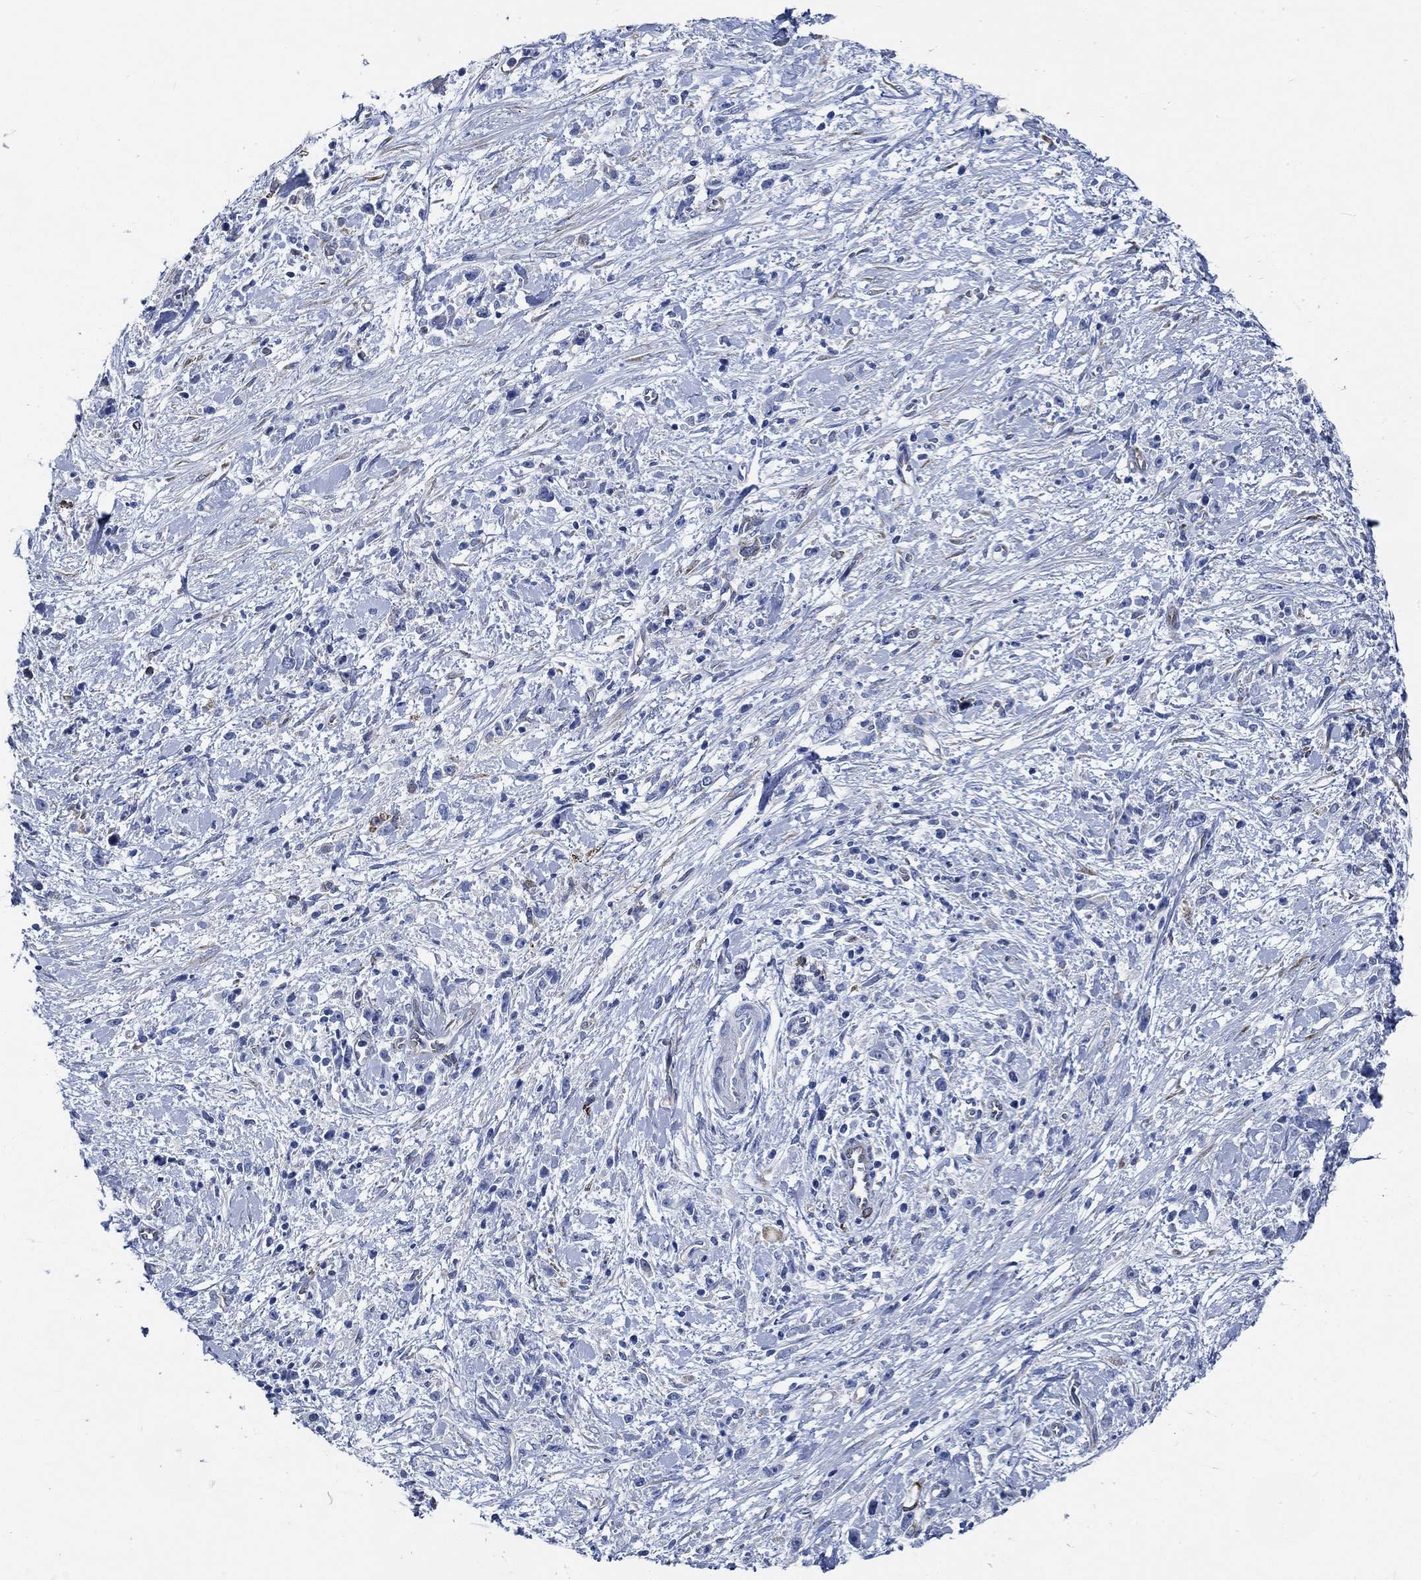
{"staining": {"intensity": "negative", "quantity": "none", "location": "none"}, "tissue": "stomach cancer", "cell_type": "Tumor cells", "image_type": "cancer", "snomed": [{"axis": "morphology", "description": "Adenocarcinoma, NOS"}, {"axis": "topography", "description": "Stomach"}], "caption": "A photomicrograph of human adenocarcinoma (stomach) is negative for staining in tumor cells.", "gene": "HECW2", "patient": {"sex": "female", "age": 59}}